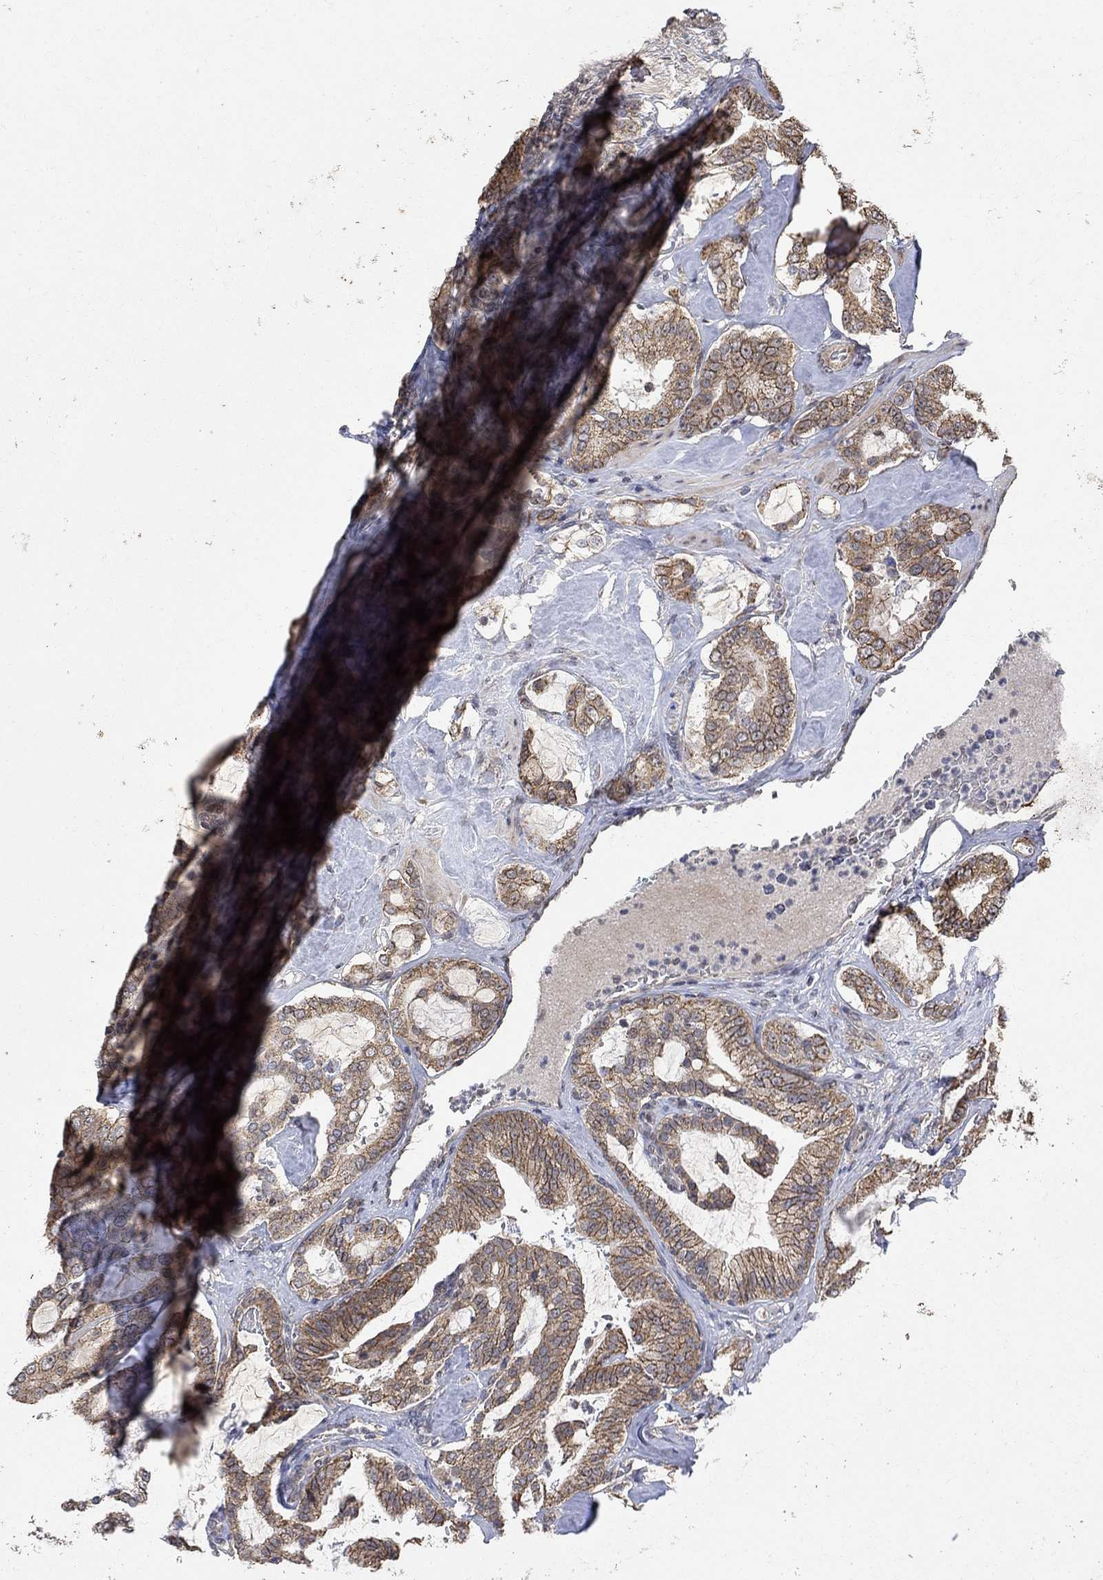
{"staining": {"intensity": "moderate", "quantity": ">75%", "location": "cytoplasmic/membranous"}, "tissue": "prostate cancer", "cell_type": "Tumor cells", "image_type": "cancer", "snomed": [{"axis": "morphology", "description": "Adenocarcinoma, NOS"}, {"axis": "topography", "description": "Prostate"}], "caption": "Immunohistochemistry micrograph of neoplastic tissue: human prostate cancer stained using immunohistochemistry demonstrates medium levels of moderate protein expression localized specifically in the cytoplasmic/membranous of tumor cells, appearing as a cytoplasmic/membranous brown color.", "gene": "ANKRA2", "patient": {"sex": "male", "age": 67}}